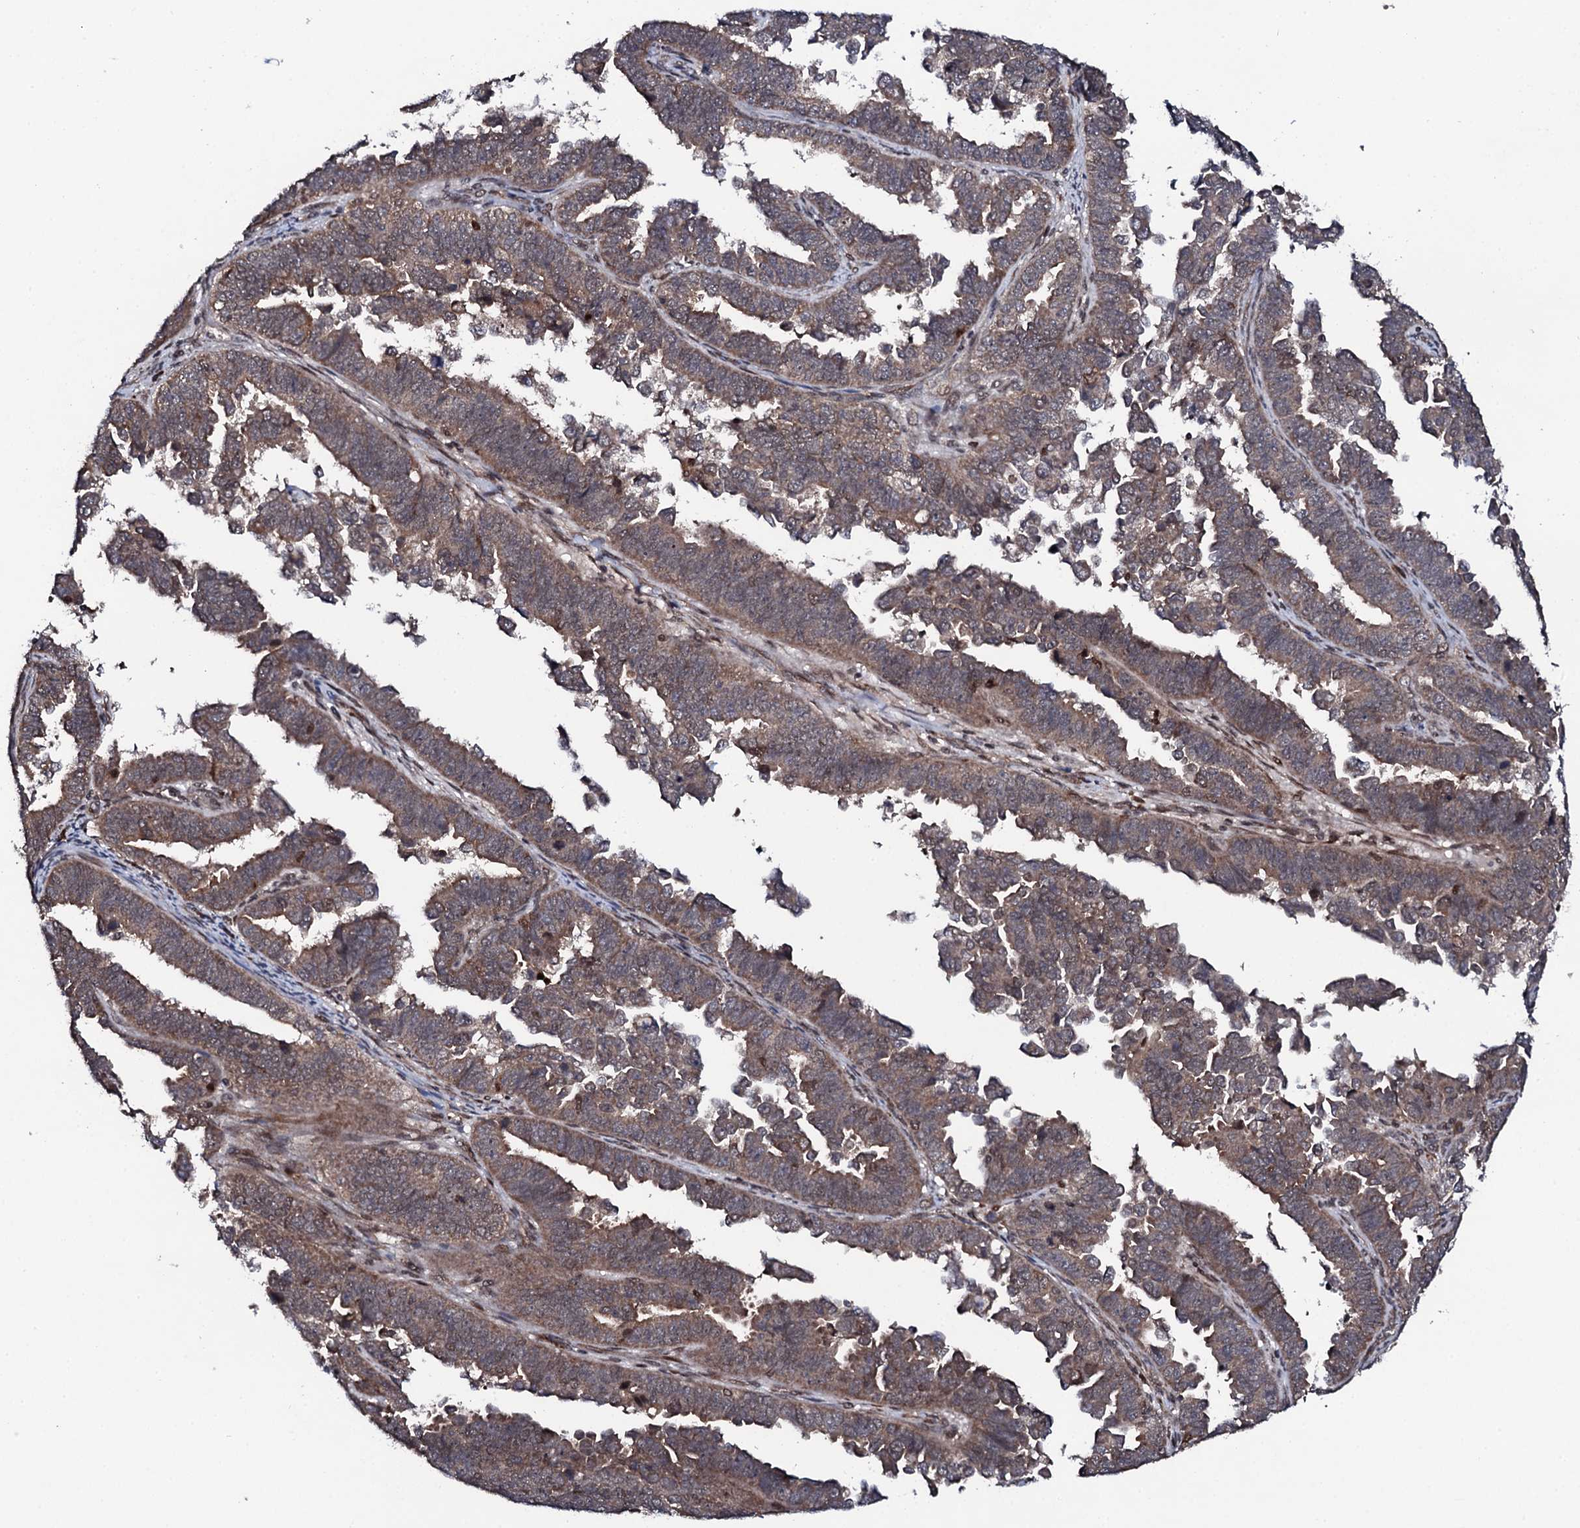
{"staining": {"intensity": "weak", "quantity": ">75%", "location": "cytoplasmic/membranous"}, "tissue": "endometrial cancer", "cell_type": "Tumor cells", "image_type": "cancer", "snomed": [{"axis": "morphology", "description": "Adenocarcinoma, NOS"}, {"axis": "topography", "description": "Endometrium"}], "caption": "Protein positivity by immunohistochemistry (IHC) shows weak cytoplasmic/membranous staining in approximately >75% of tumor cells in endometrial cancer (adenocarcinoma).", "gene": "FAM111A", "patient": {"sex": "female", "age": 75}}